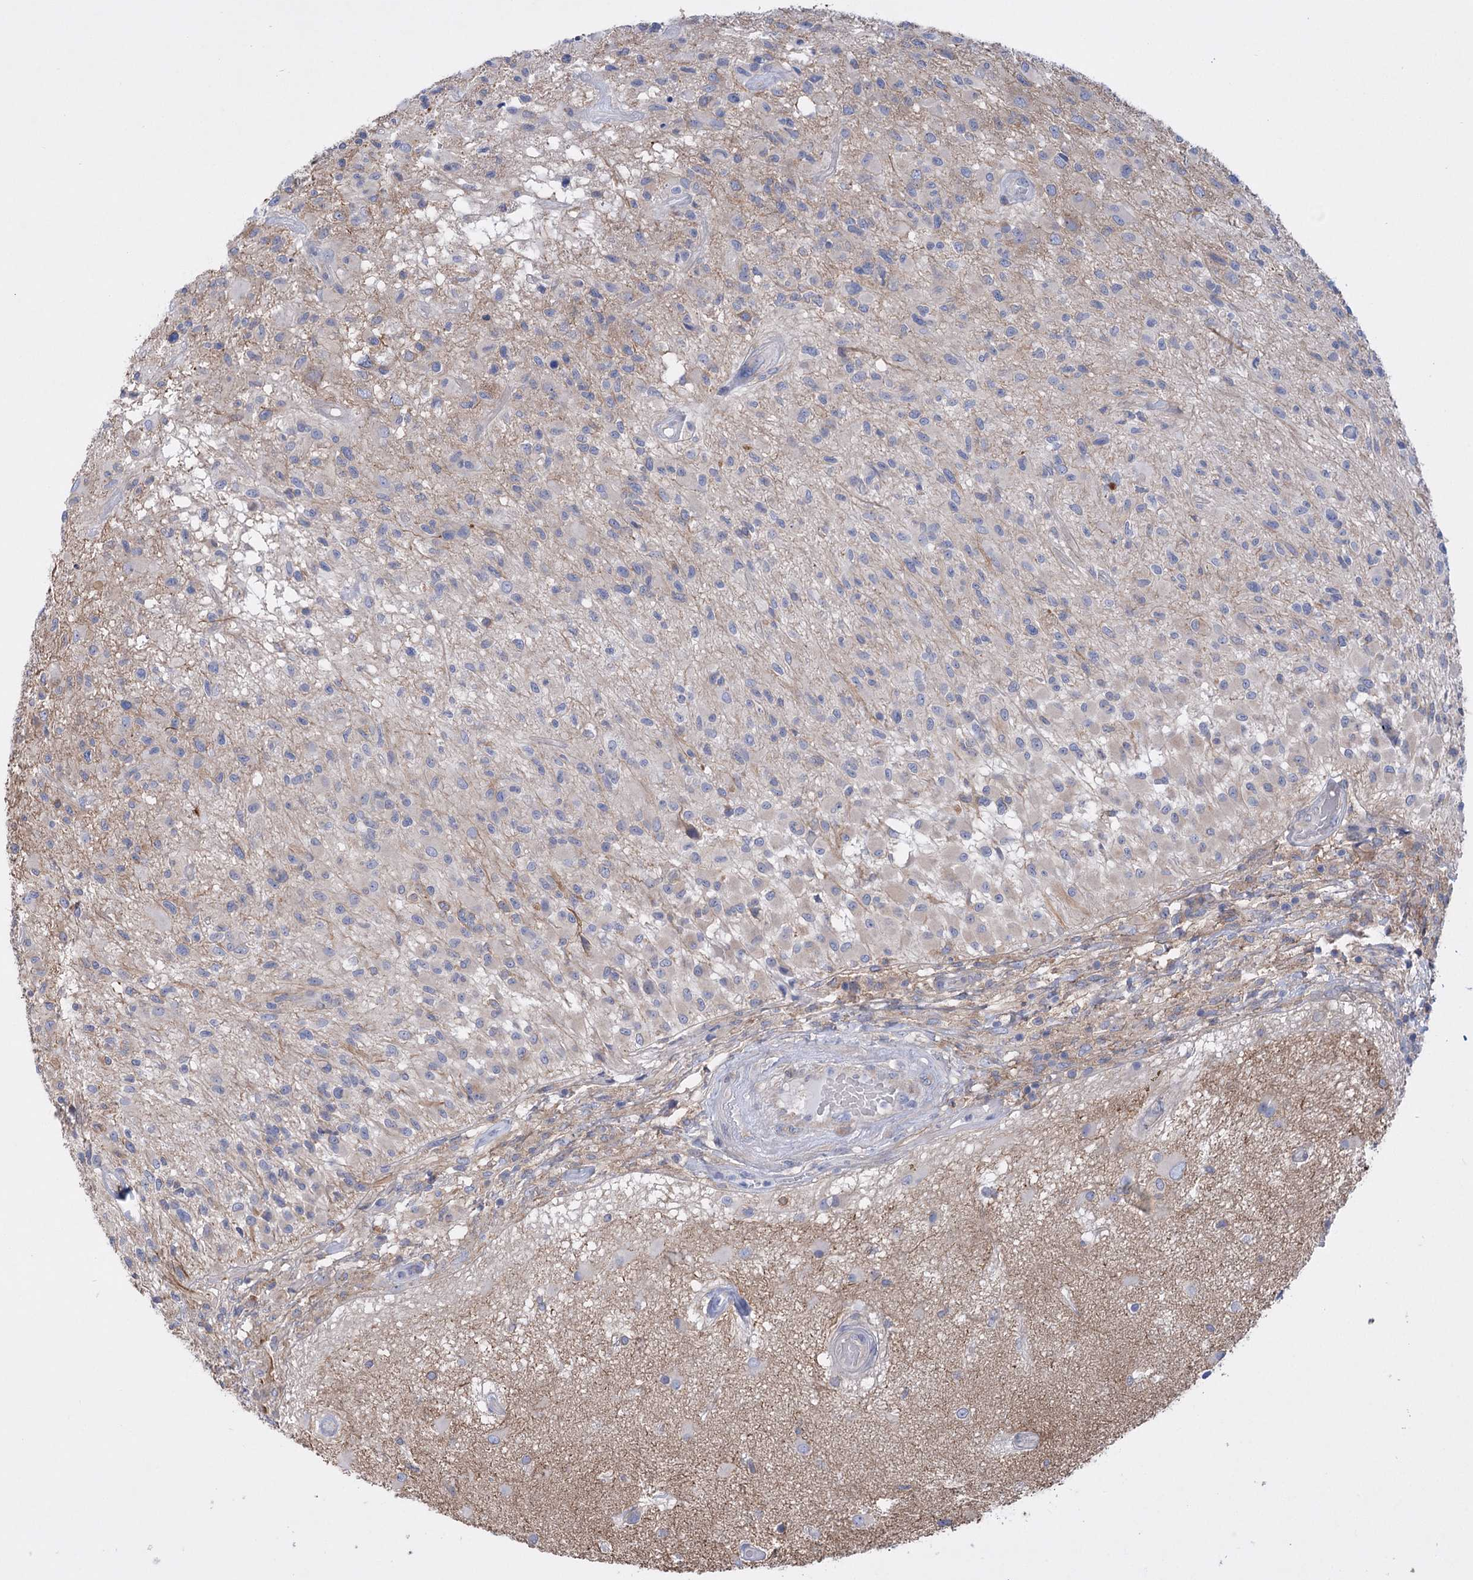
{"staining": {"intensity": "negative", "quantity": "none", "location": "none"}, "tissue": "glioma", "cell_type": "Tumor cells", "image_type": "cancer", "snomed": [{"axis": "morphology", "description": "Glioma, malignant, High grade"}, {"axis": "morphology", "description": "Glioblastoma, NOS"}, {"axis": "topography", "description": "Brain"}], "caption": "Histopathology image shows no significant protein positivity in tumor cells of glioblastoma.", "gene": "LRRC34", "patient": {"sex": "male", "age": 60}}